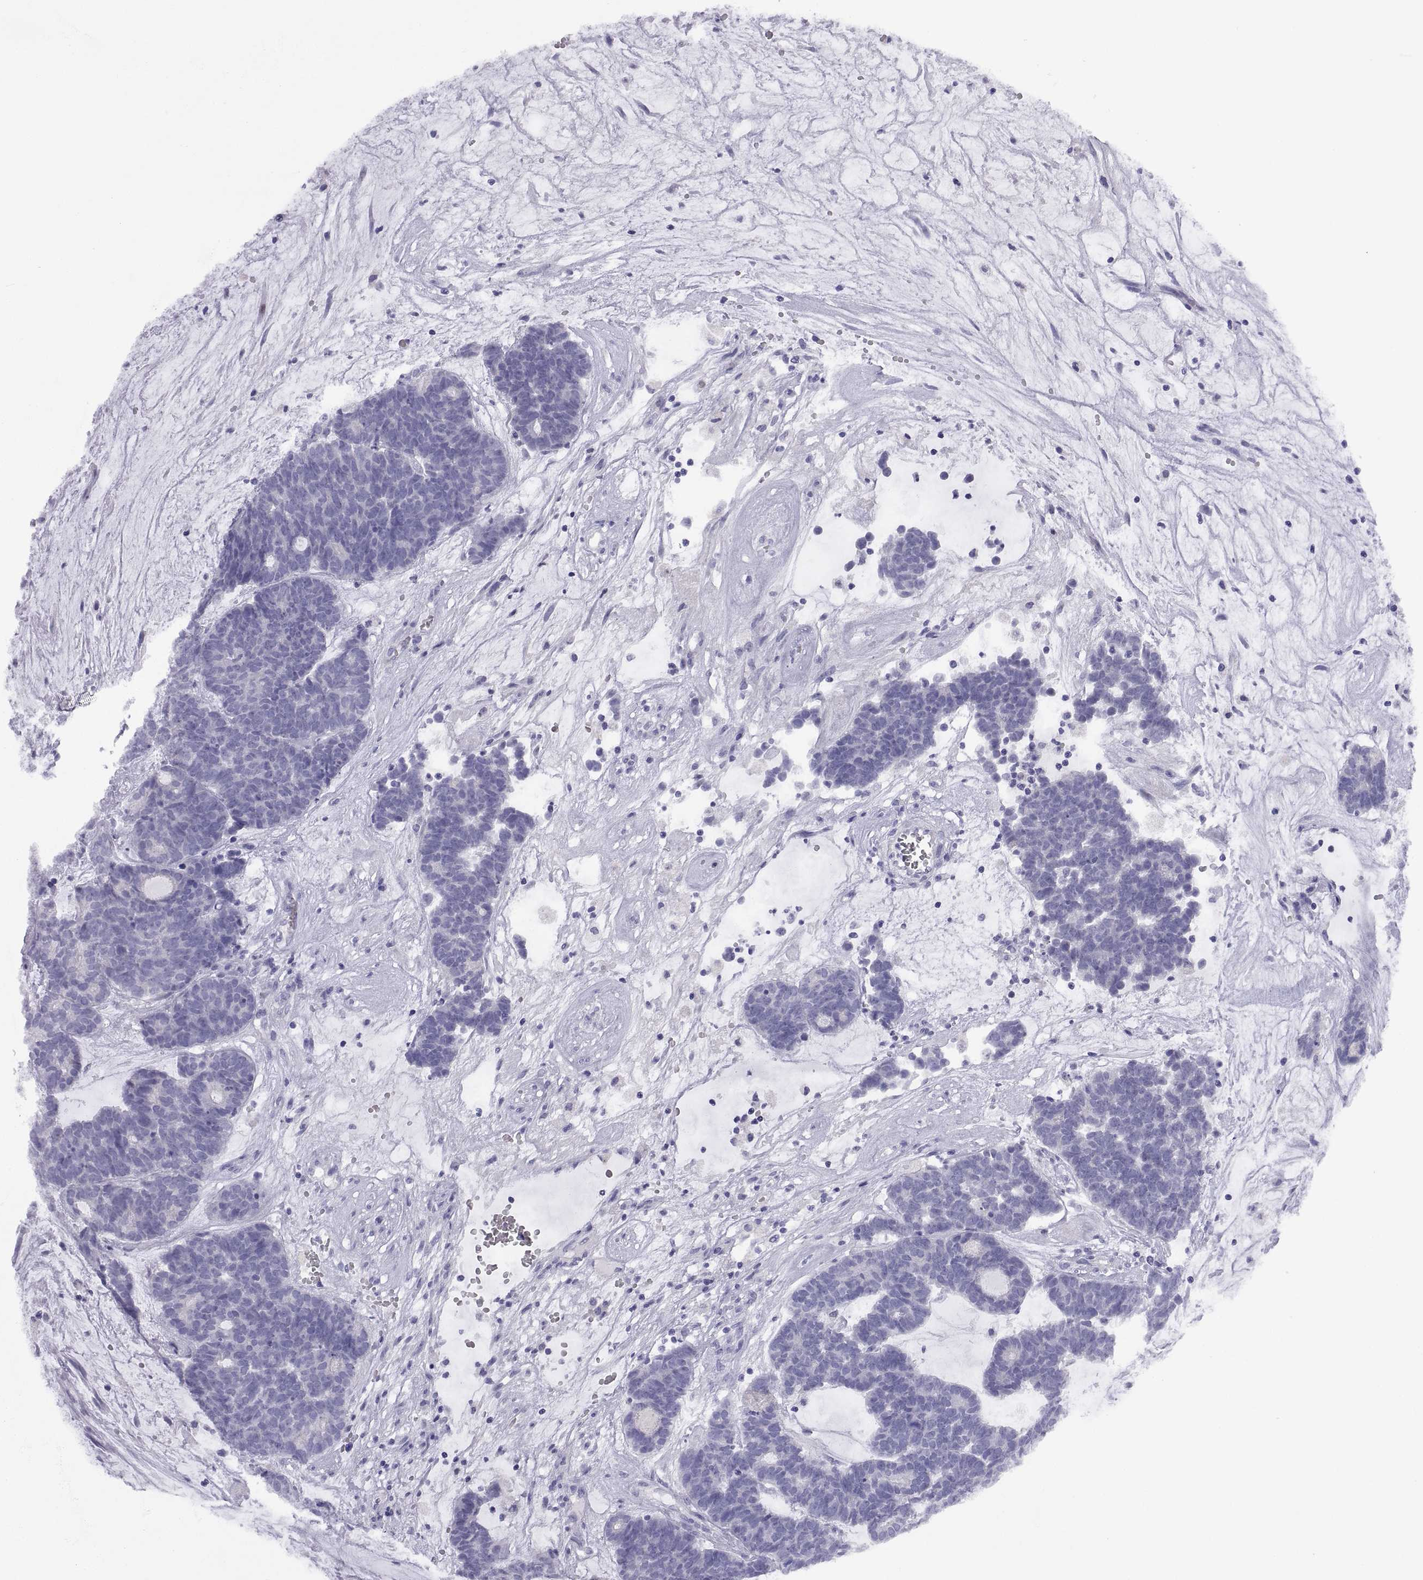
{"staining": {"intensity": "negative", "quantity": "none", "location": "none"}, "tissue": "head and neck cancer", "cell_type": "Tumor cells", "image_type": "cancer", "snomed": [{"axis": "morphology", "description": "Adenocarcinoma, NOS"}, {"axis": "topography", "description": "Head-Neck"}], "caption": "Adenocarcinoma (head and neck) was stained to show a protein in brown. There is no significant positivity in tumor cells.", "gene": "VSX2", "patient": {"sex": "female", "age": 81}}